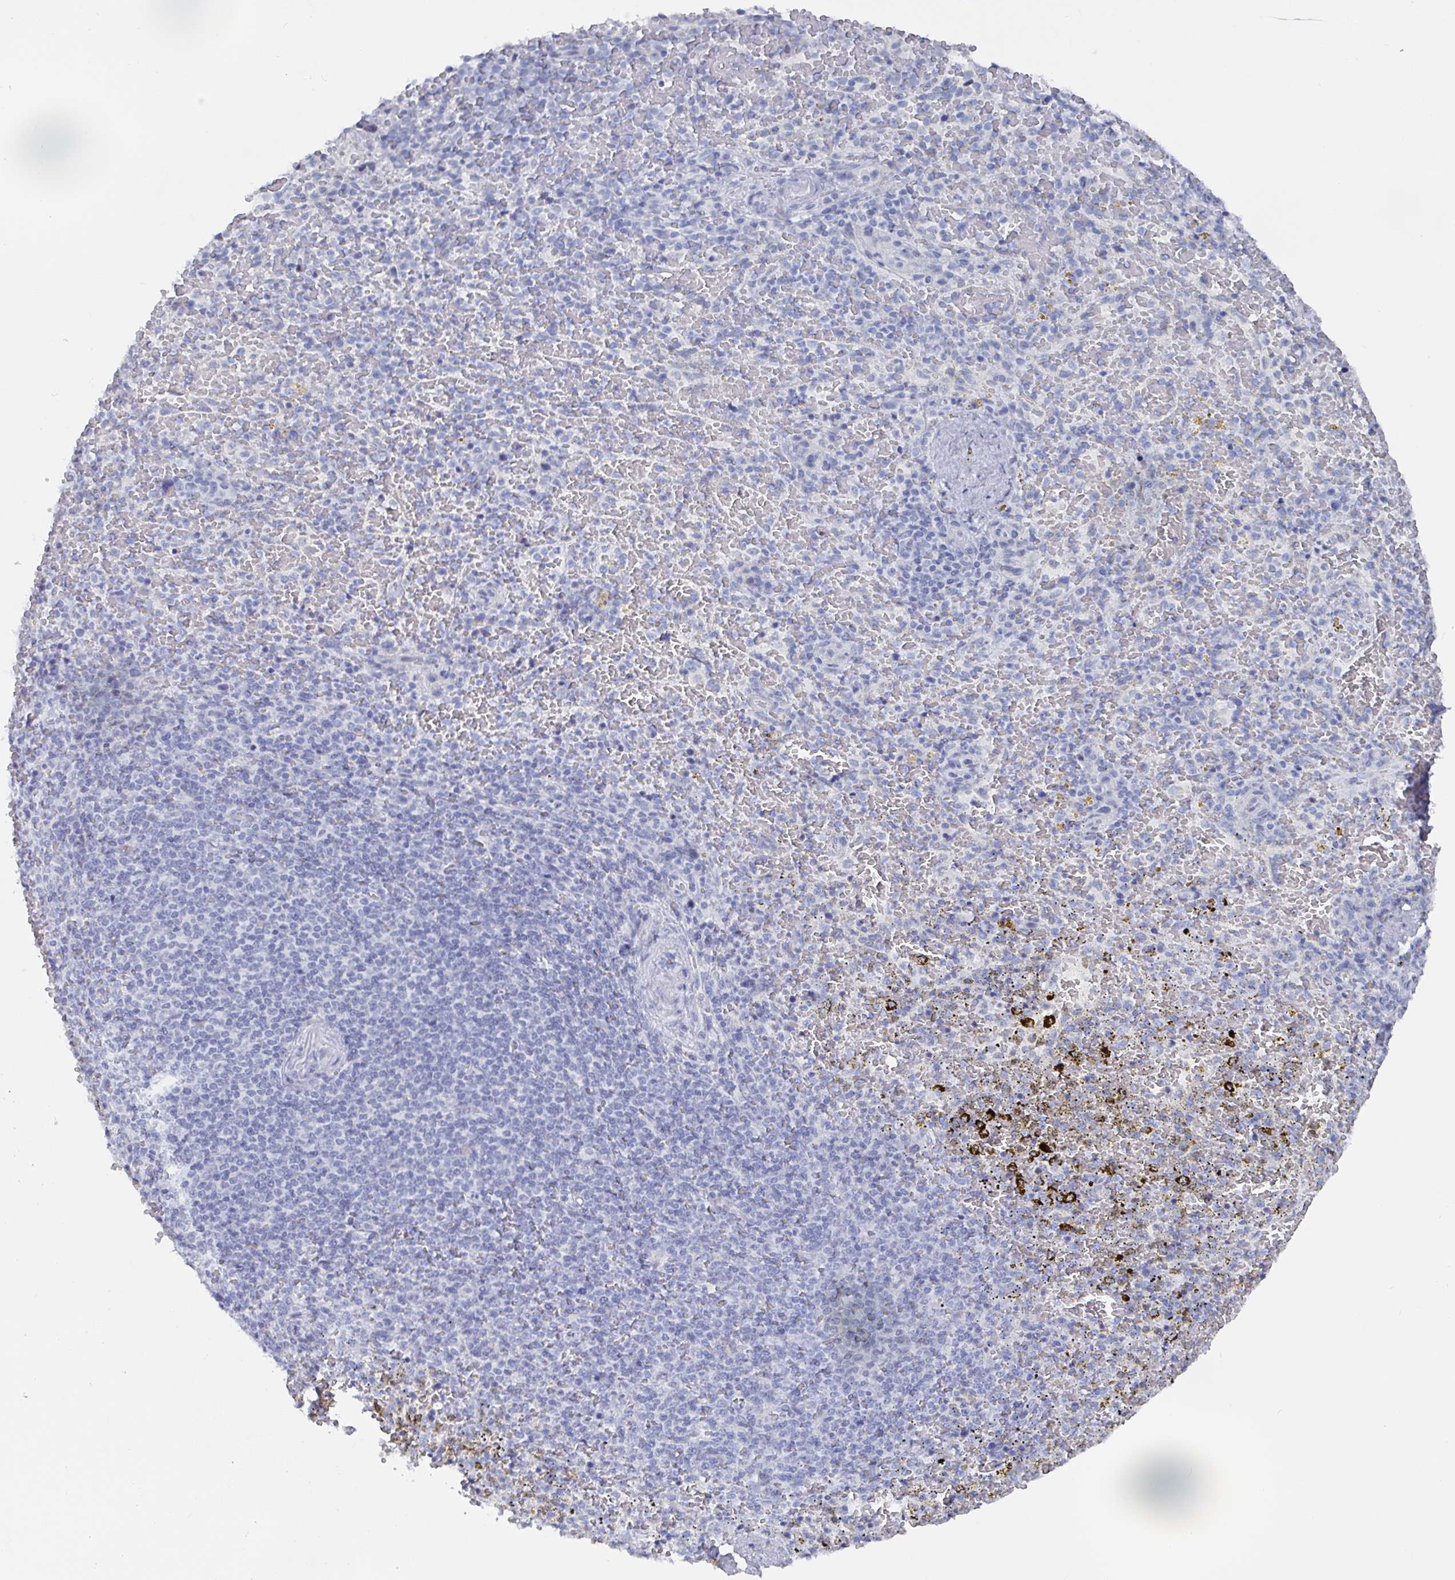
{"staining": {"intensity": "negative", "quantity": "none", "location": "none"}, "tissue": "spleen", "cell_type": "Cells in red pulp", "image_type": "normal", "snomed": [{"axis": "morphology", "description": "Normal tissue, NOS"}, {"axis": "topography", "description": "Spleen"}], "caption": "Human spleen stained for a protein using IHC exhibits no staining in cells in red pulp.", "gene": "CAMKV", "patient": {"sex": "female", "age": 50}}